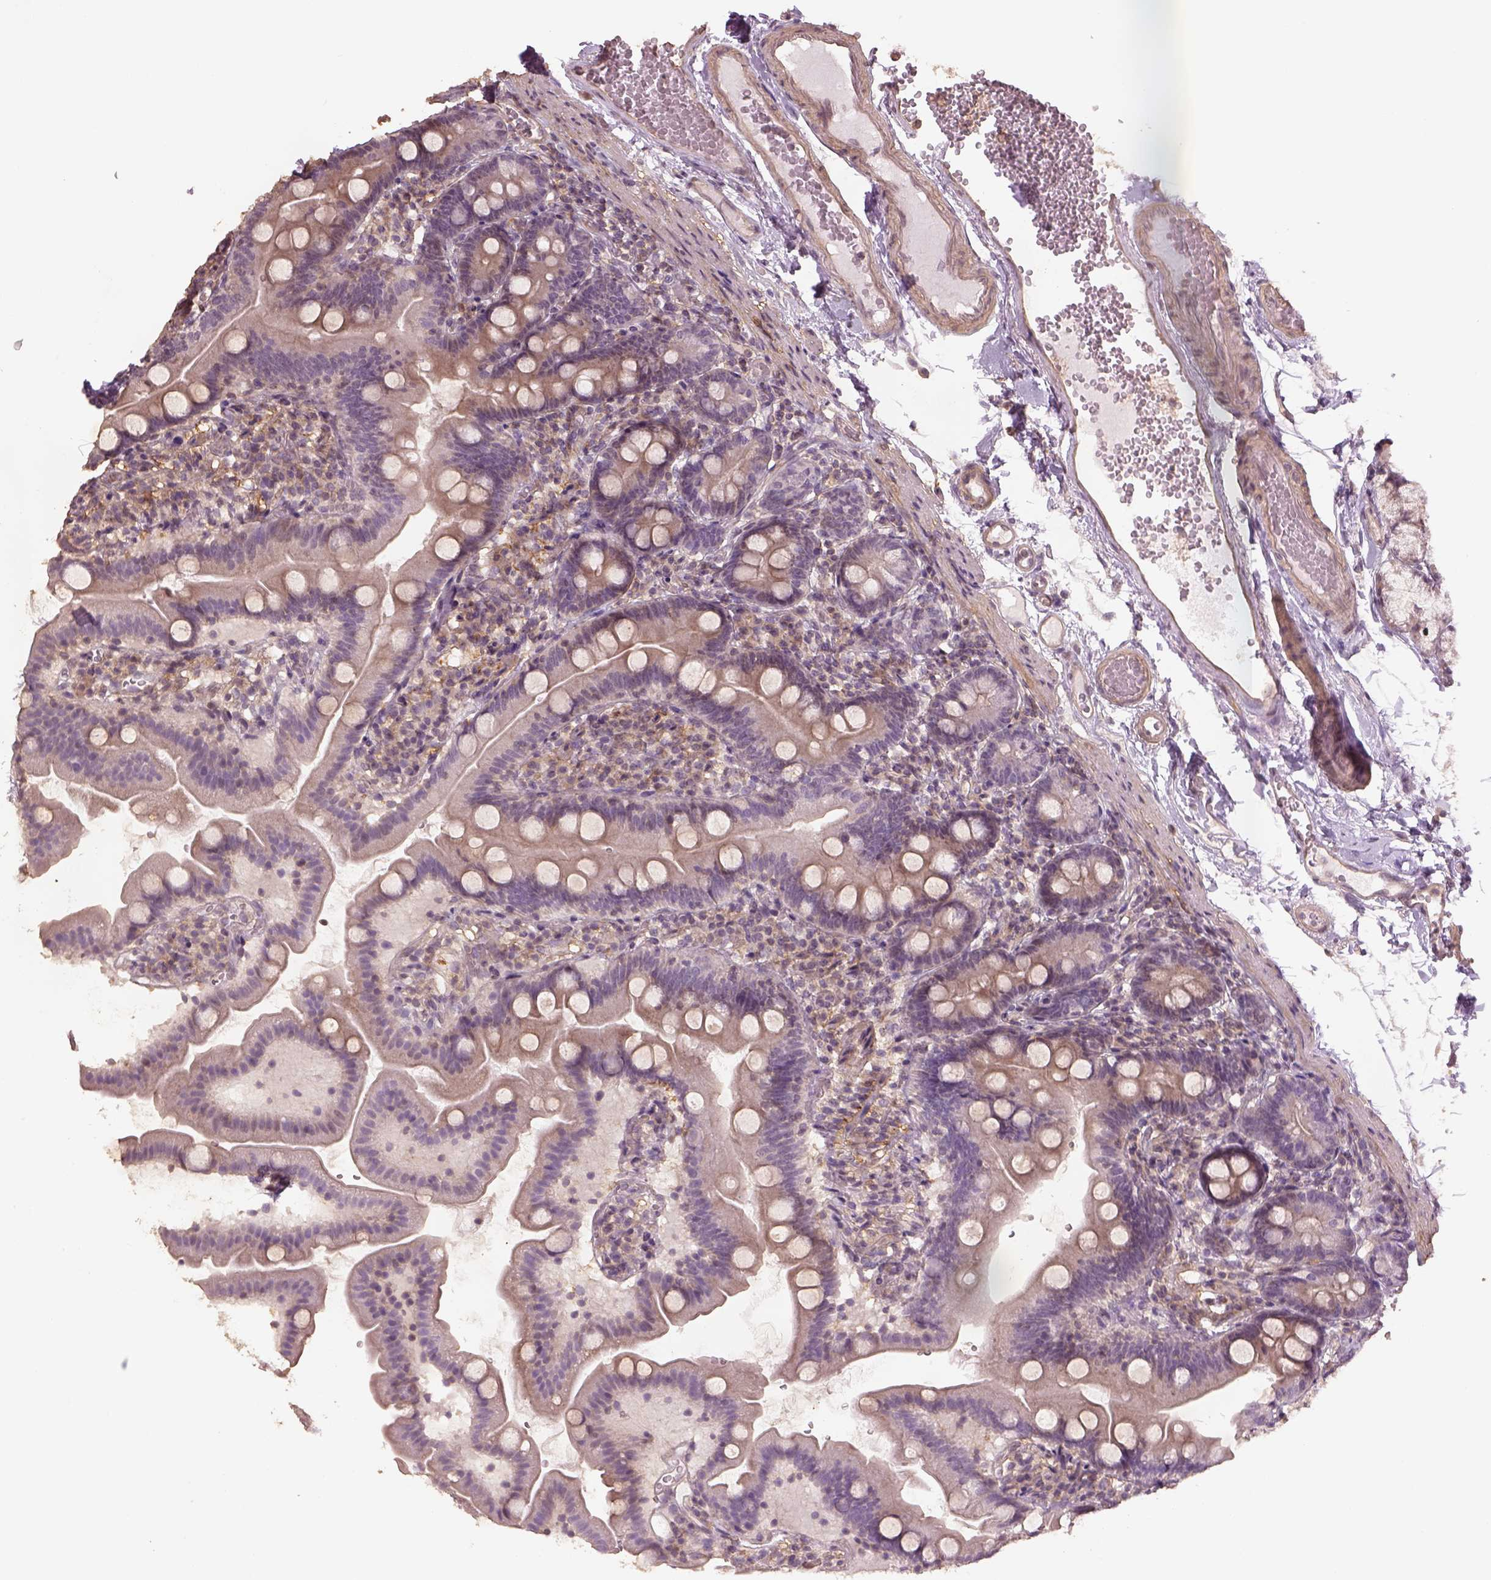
{"staining": {"intensity": "weak", "quantity": ">75%", "location": "cytoplasmic/membranous"}, "tissue": "duodenum", "cell_type": "Glandular cells", "image_type": "normal", "snomed": [{"axis": "morphology", "description": "Normal tissue, NOS"}, {"axis": "topography", "description": "Duodenum"}], "caption": "Benign duodenum reveals weak cytoplasmic/membranous positivity in about >75% of glandular cells, visualized by immunohistochemistry.", "gene": "LIN7A", "patient": {"sex": "female", "age": 67}}